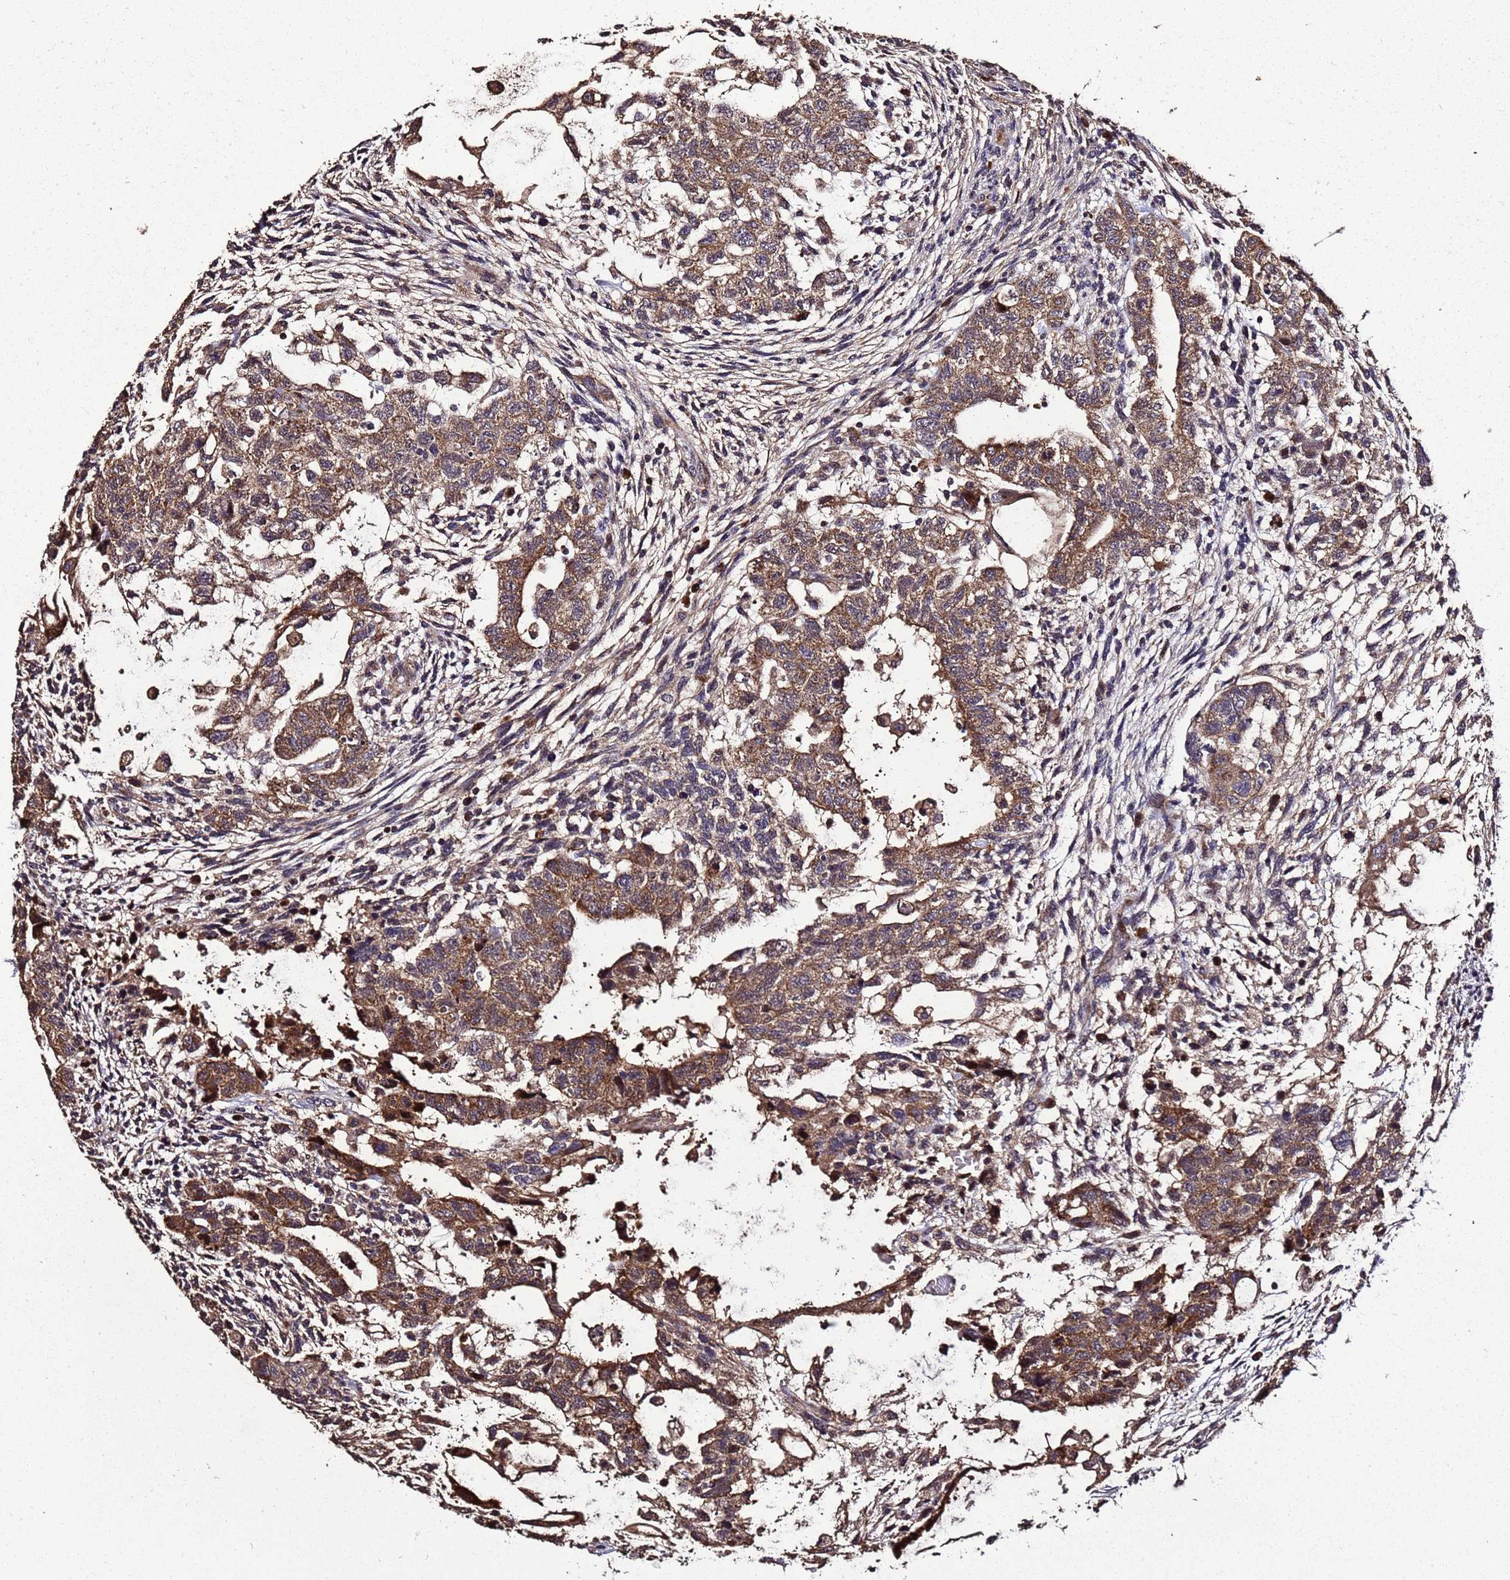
{"staining": {"intensity": "moderate", "quantity": ">75%", "location": "cytoplasmic/membranous"}, "tissue": "testis cancer", "cell_type": "Tumor cells", "image_type": "cancer", "snomed": [{"axis": "morphology", "description": "Carcinoma, Embryonal, NOS"}, {"axis": "topography", "description": "Testis"}], "caption": "Immunohistochemical staining of testis embryonal carcinoma displays moderate cytoplasmic/membranous protein positivity in about >75% of tumor cells. Using DAB (3,3'-diaminobenzidine) (brown) and hematoxylin (blue) stains, captured at high magnification using brightfield microscopy.", "gene": "WNK4", "patient": {"sex": "male", "age": 36}}